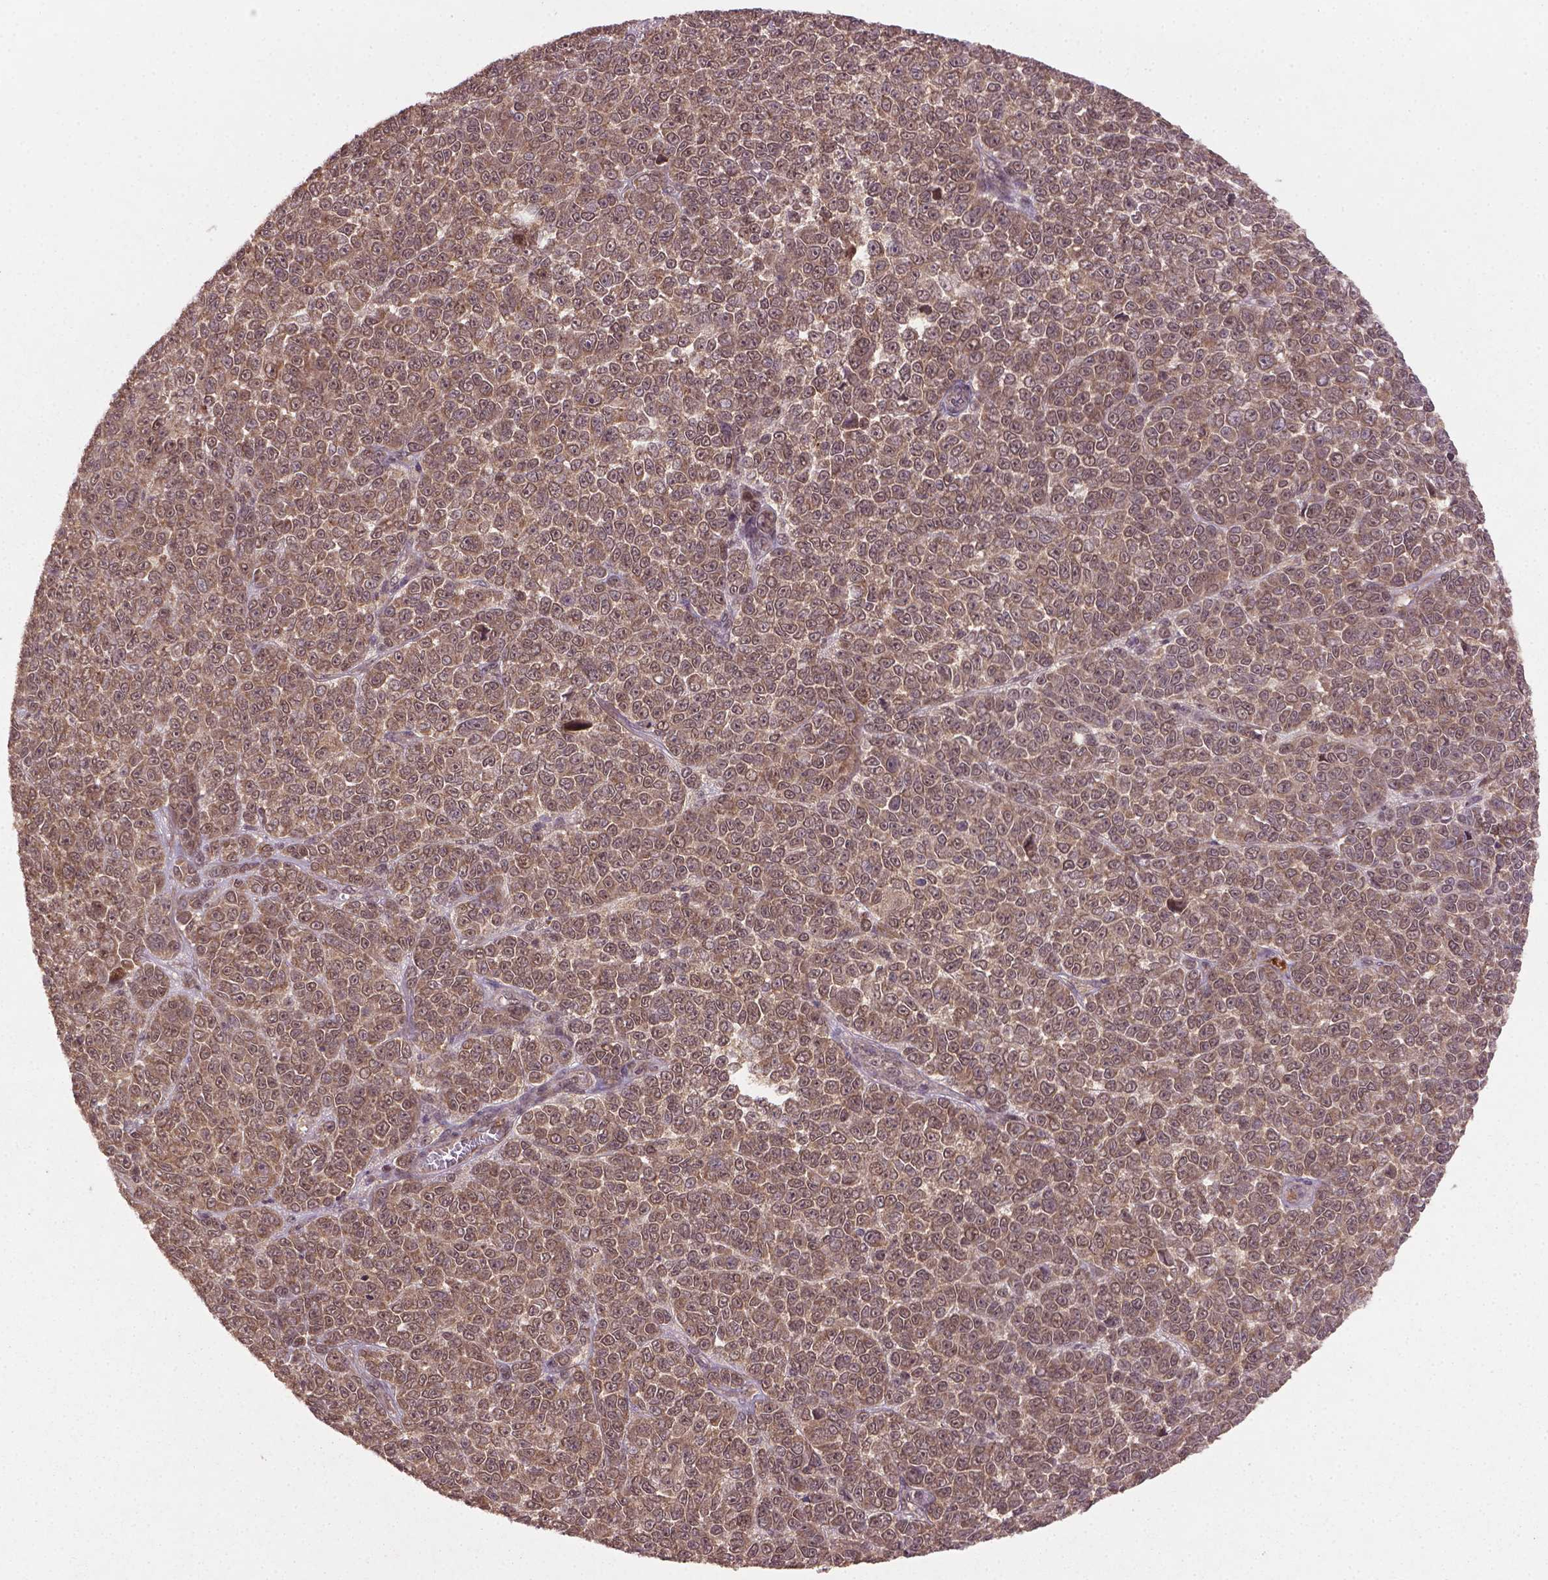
{"staining": {"intensity": "moderate", "quantity": ">75%", "location": "cytoplasmic/membranous,nuclear"}, "tissue": "melanoma", "cell_type": "Tumor cells", "image_type": "cancer", "snomed": [{"axis": "morphology", "description": "Malignant melanoma, NOS"}, {"axis": "topography", "description": "Skin"}], "caption": "A brown stain highlights moderate cytoplasmic/membranous and nuclear staining of a protein in human melanoma tumor cells.", "gene": "NIPAL2", "patient": {"sex": "female", "age": 95}}